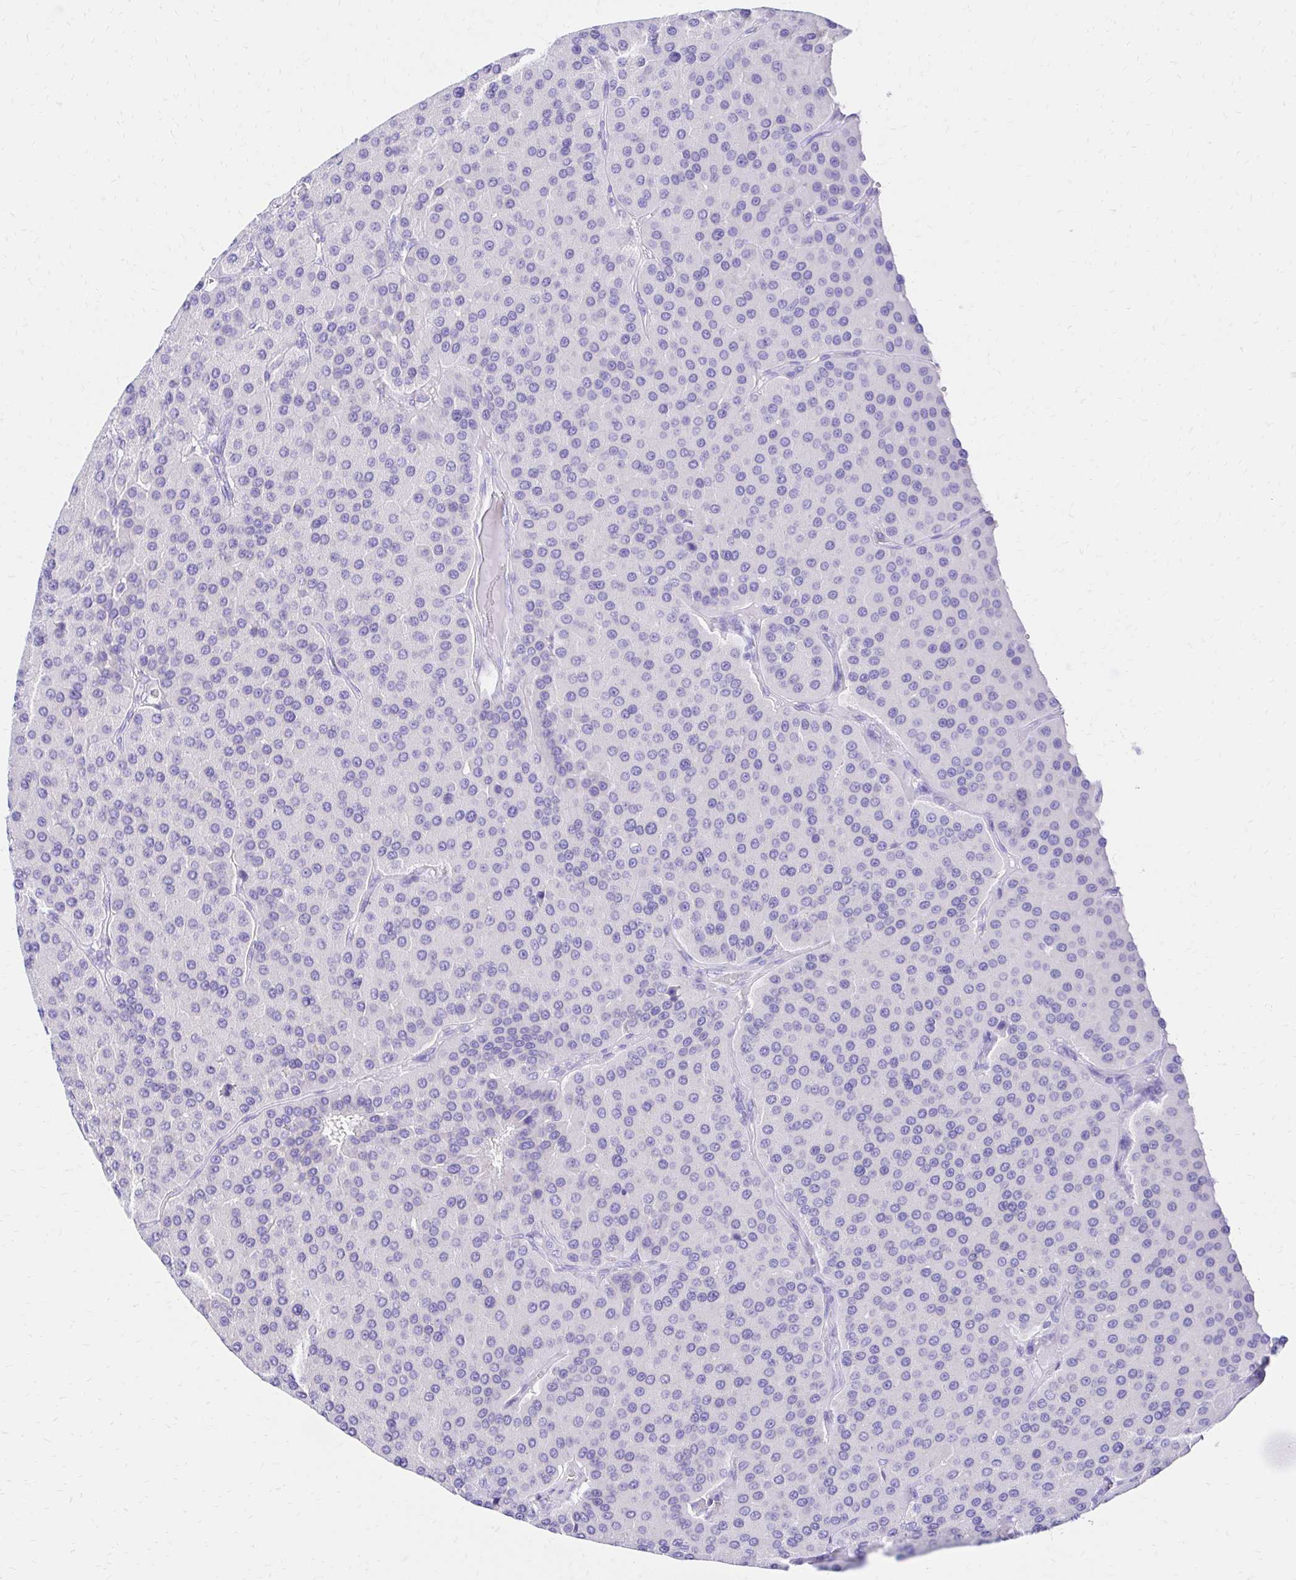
{"staining": {"intensity": "negative", "quantity": "none", "location": "none"}, "tissue": "parathyroid gland", "cell_type": "Glandular cells", "image_type": "normal", "snomed": [{"axis": "morphology", "description": "Normal tissue, NOS"}, {"axis": "morphology", "description": "Adenoma, NOS"}, {"axis": "topography", "description": "Parathyroid gland"}], "caption": "High power microscopy histopathology image of an immunohistochemistry photomicrograph of normal parathyroid gland, revealing no significant expression in glandular cells.", "gene": "S100G", "patient": {"sex": "female", "age": 86}}